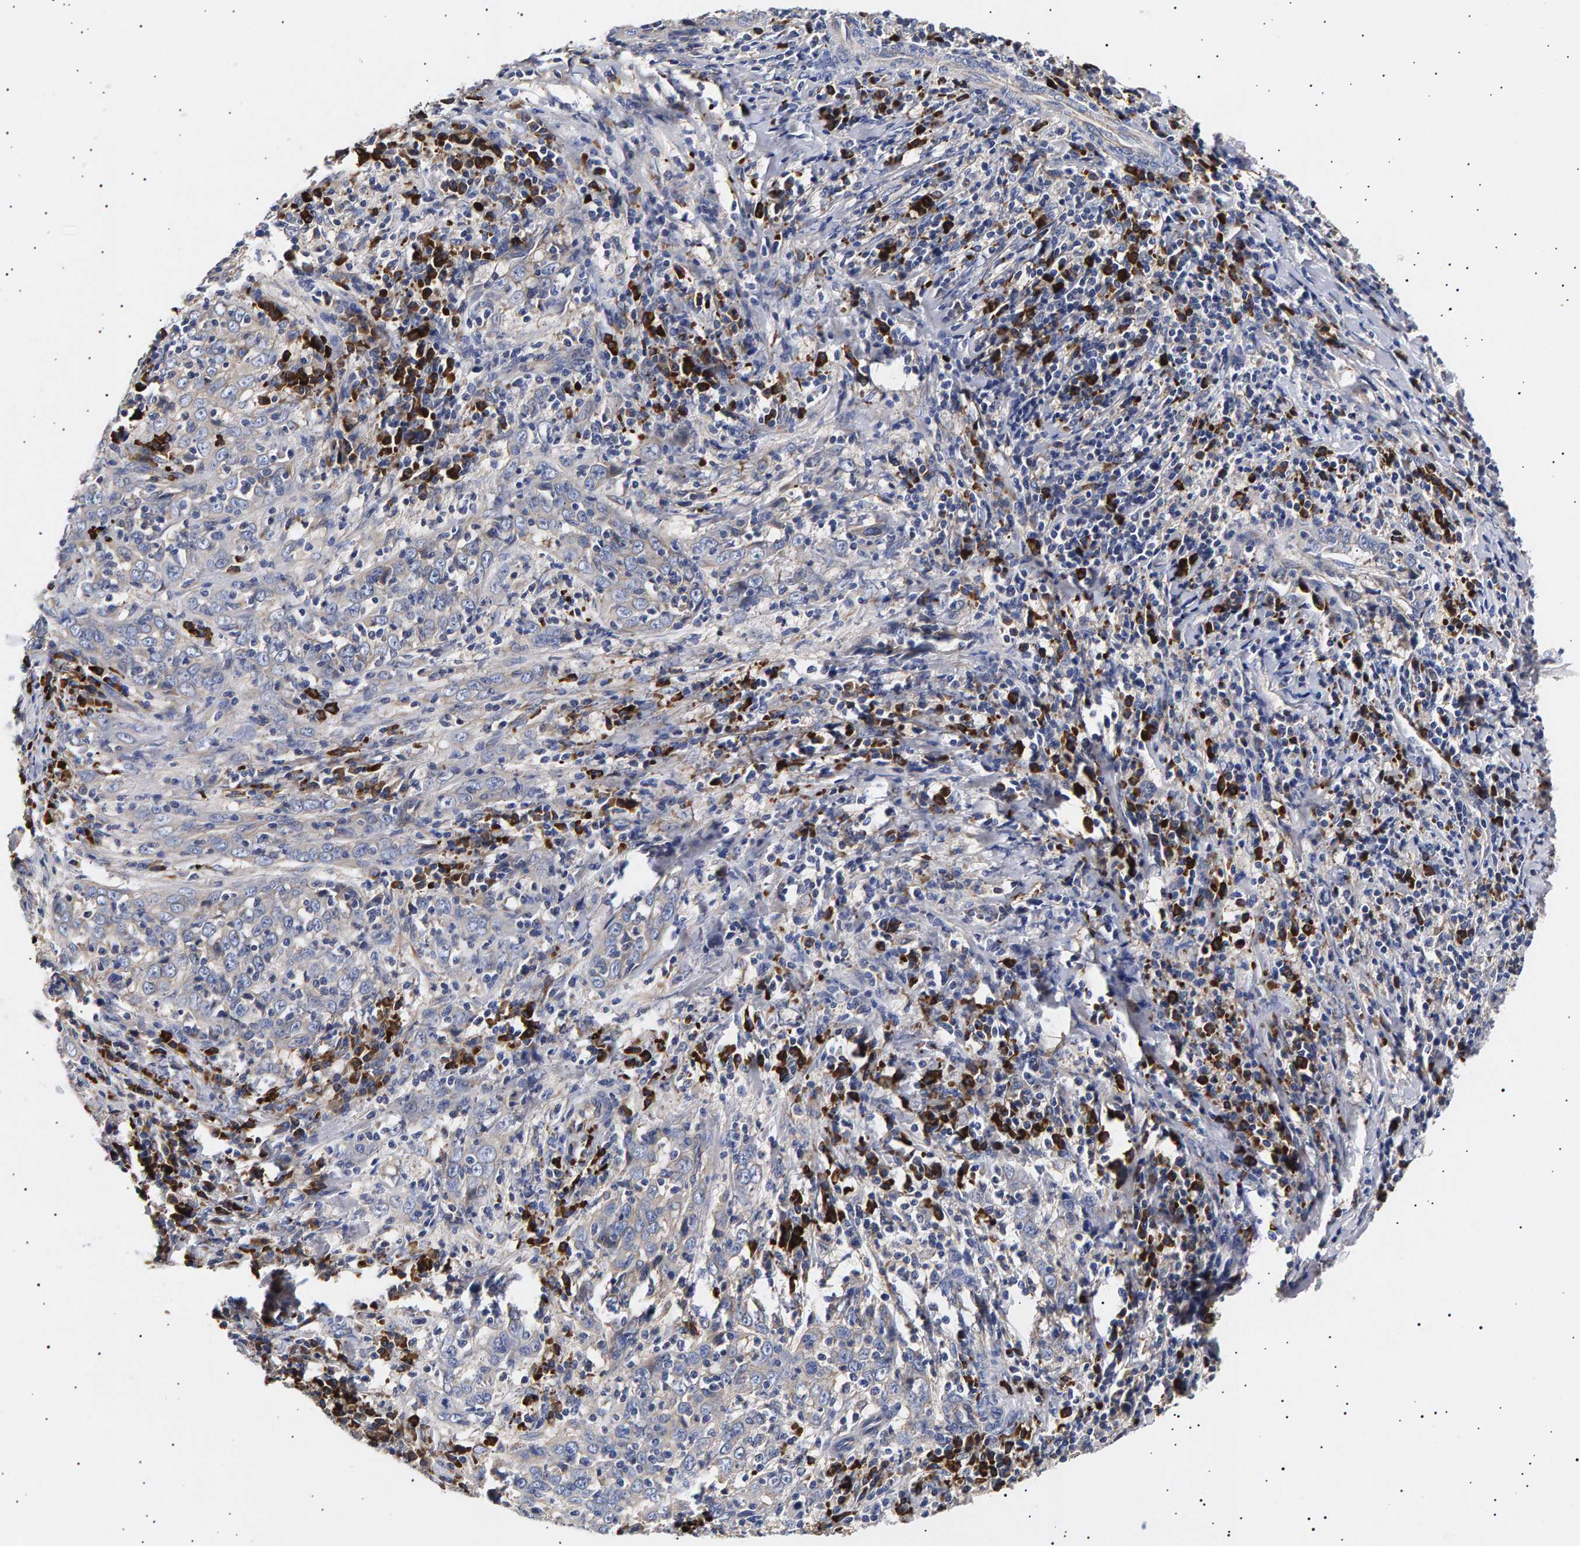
{"staining": {"intensity": "negative", "quantity": "none", "location": "none"}, "tissue": "cervical cancer", "cell_type": "Tumor cells", "image_type": "cancer", "snomed": [{"axis": "morphology", "description": "Squamous cell carcinoma, NOS"}, {"axis": "topography", "description": "Cervix"}], "caption": "High magnification brightfield microscopy of cervical squamous cell carcinoma stained with DAB (3,3'-diaminobenzidine) (brown) and counterstained with hematoxylin (blue): tumor cells show no significant positivity.", "gene": "ANKRD40", "patient": {"sex": "female", "age": 46}}